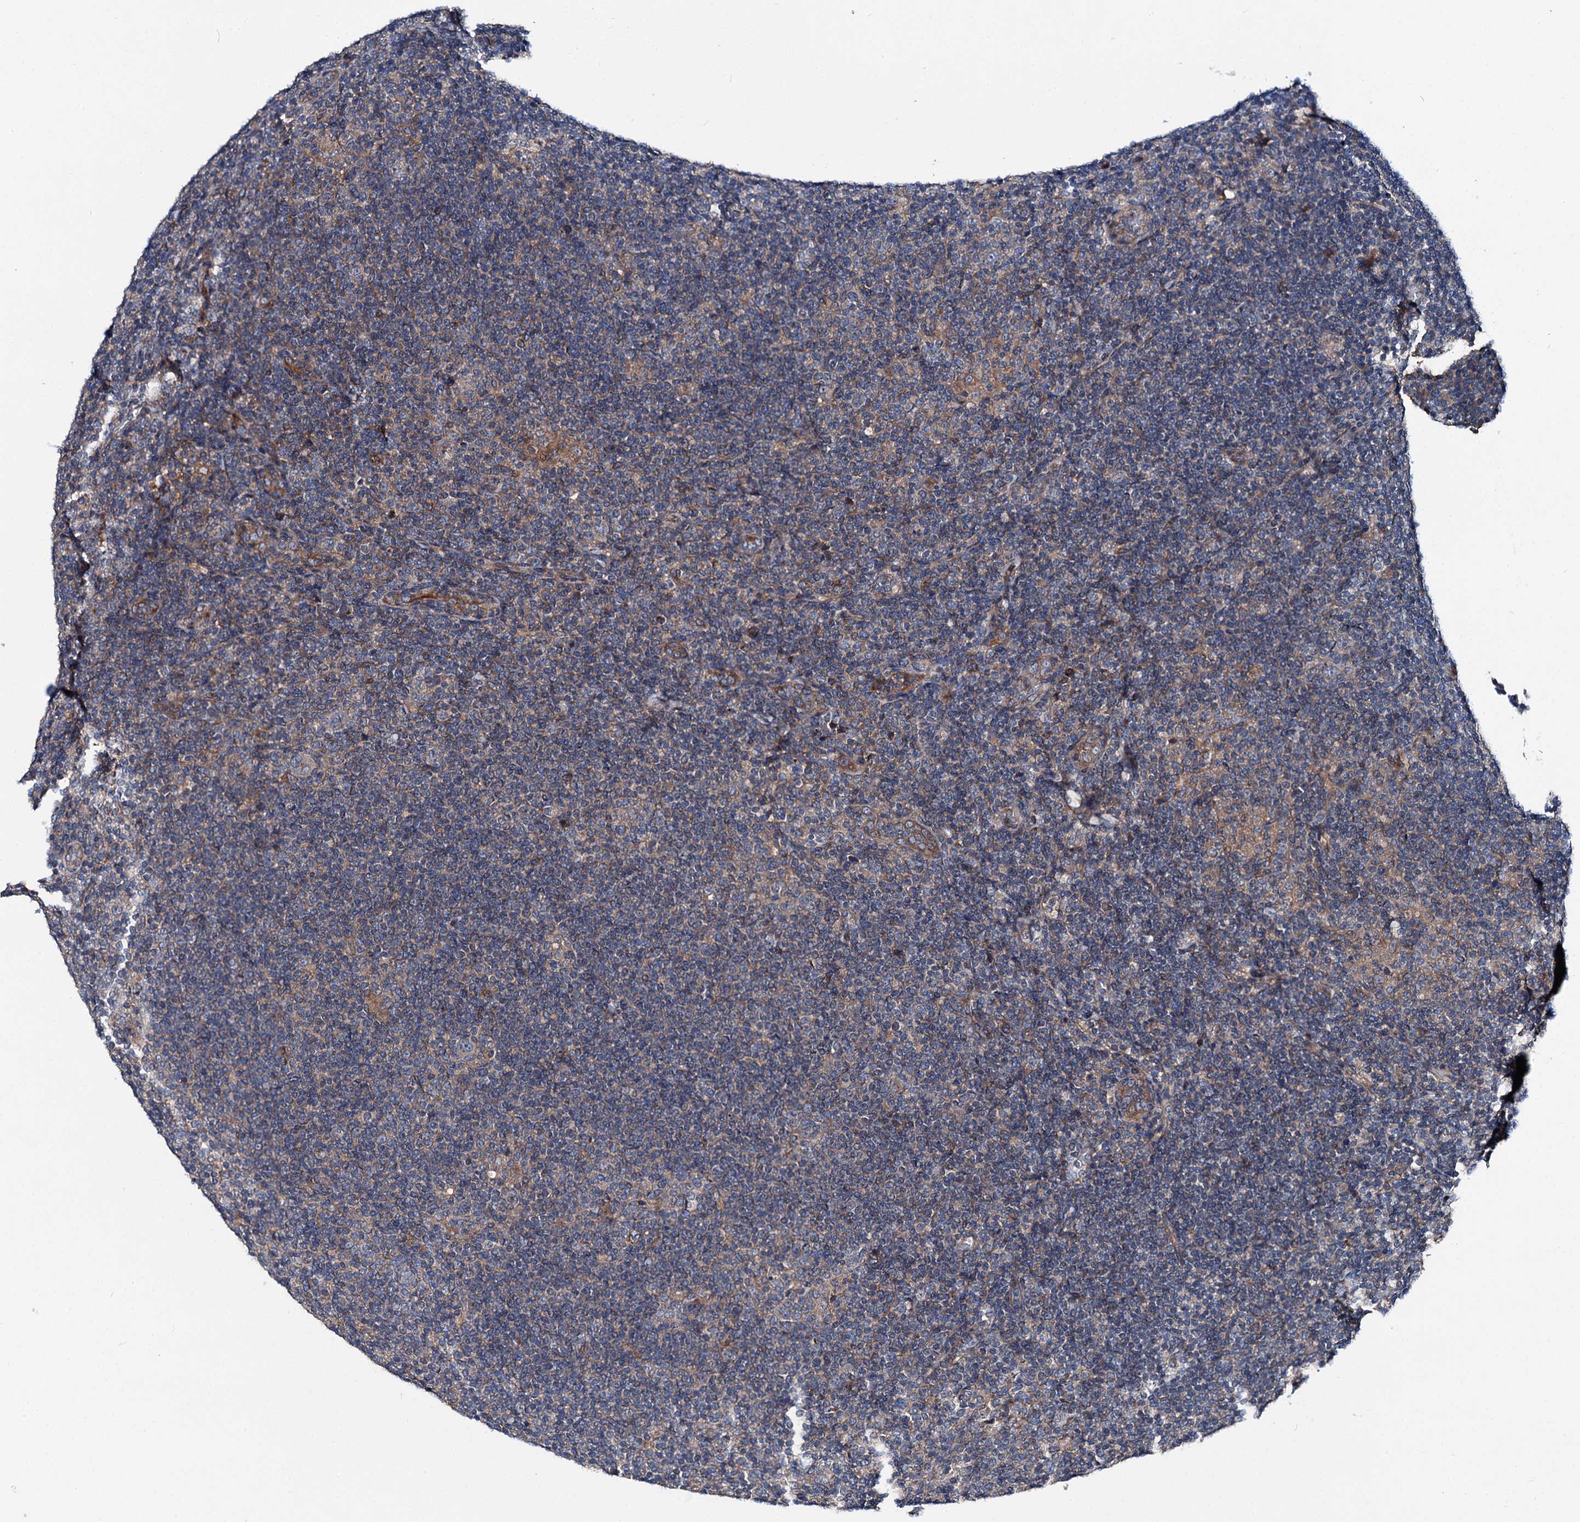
{"staining": {"intensity": "weak", "quantity": "<25%", "location": "cytoplasmic/membranous"}, "tissue": "lymphoma", "cell_type": "Tumor cells", "image_type": "cancer", "snomed": [{"axis": "morphology", "description": "Hodgkin's disease, NOS"}, {"axis": "topography", "description": "Lymph node"}], "caption": "Tumor cells are negative for protein expression in human lymphoma.", "gene": "SLC22A25", "patient": {"sex": "female", "age": 57}}